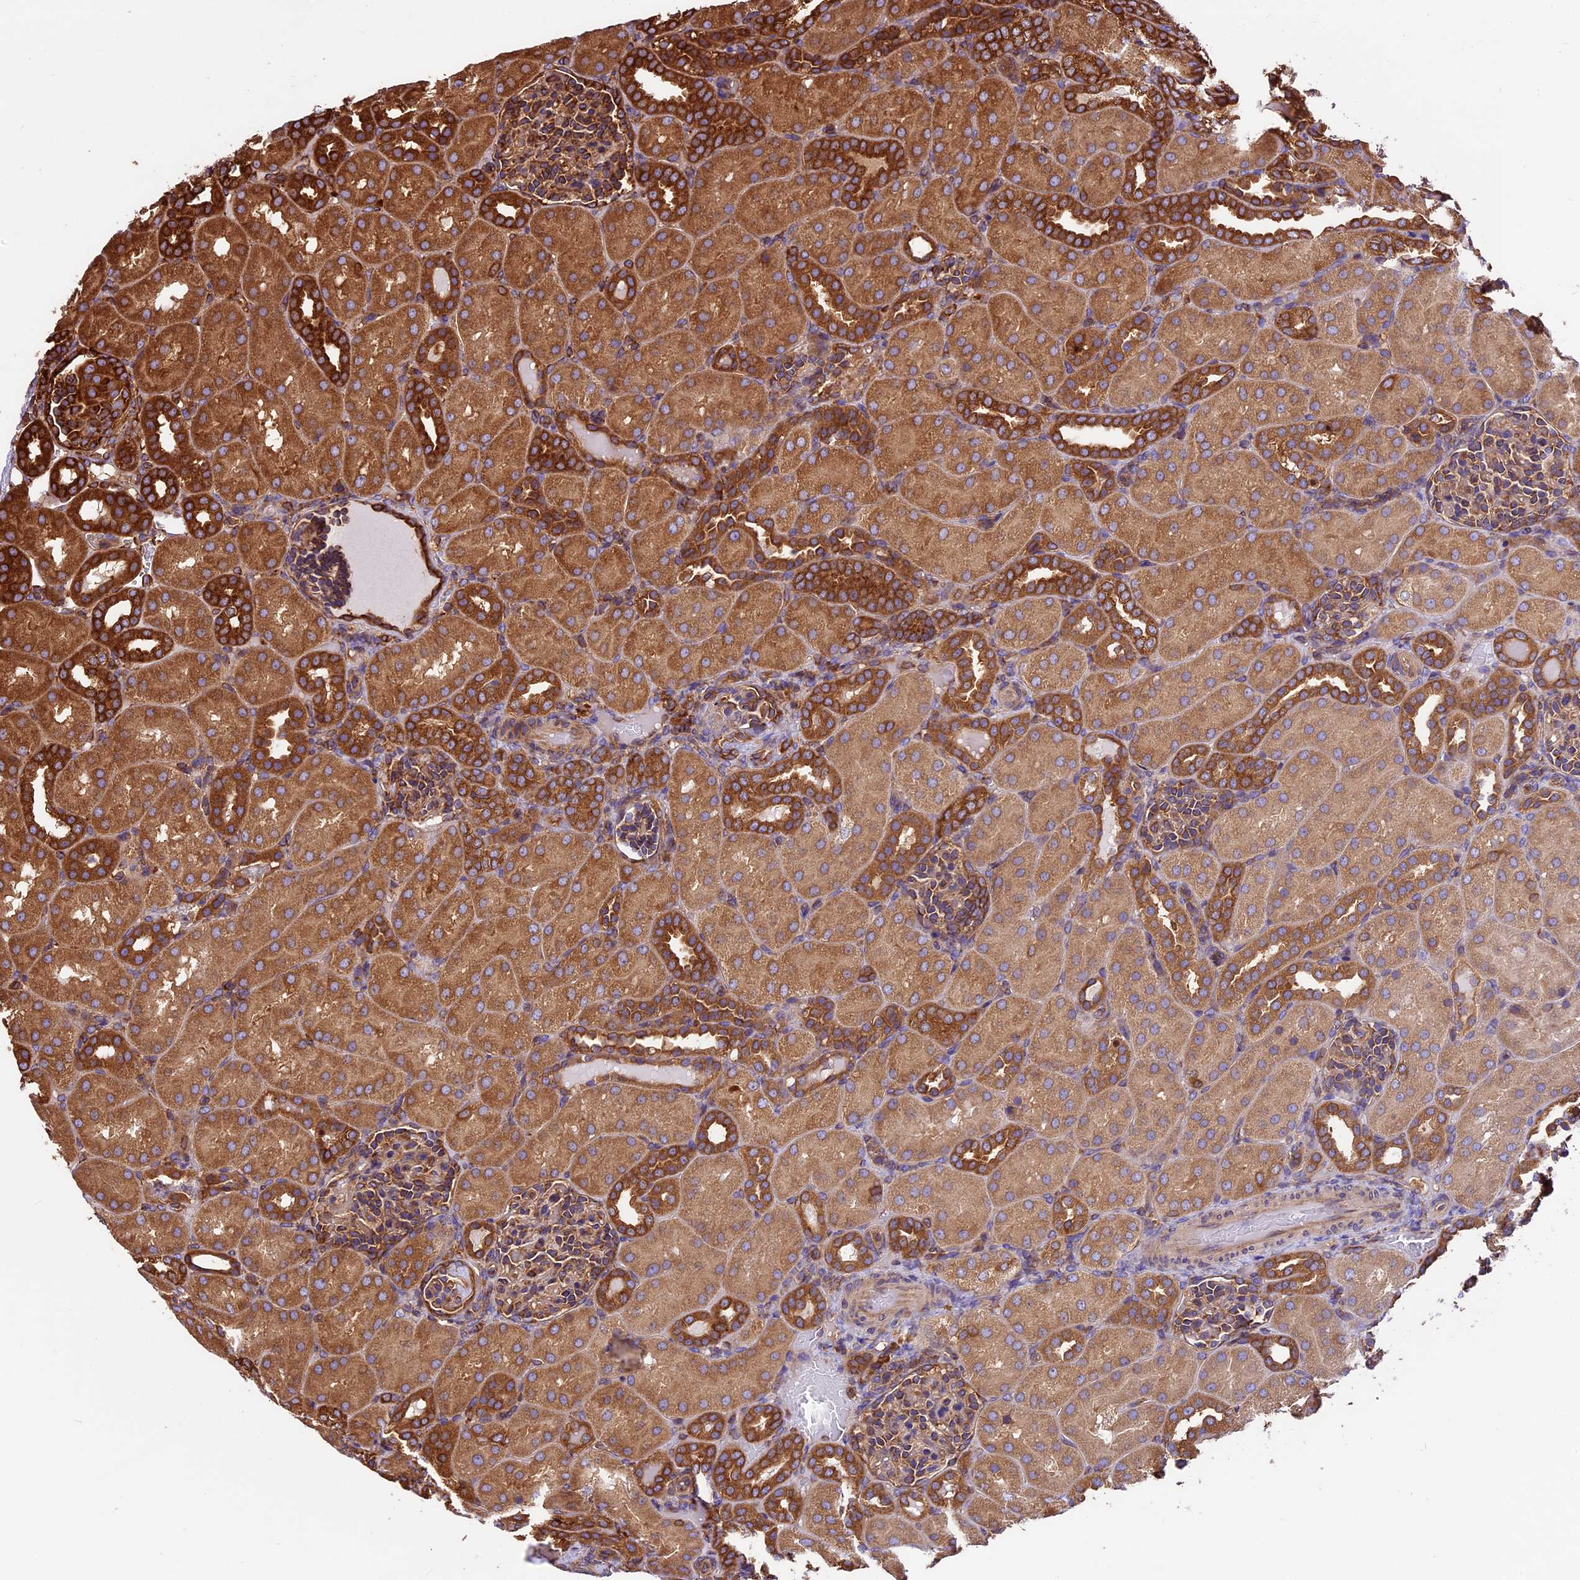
{"staining": {"intensity": "moderate", "quantity": "25%-75%", "location": "cytoplasmic/membranous"}, "tissue": "kidney", "cell_type": "Cells in glomeruli", "image_type": "normal", "snomed": [{"axis": "morphology", "description": "Normal tissue, NOS"}, {"axis": "topography", "description": "Kidney"}], "caption": "A brown stain shows moderate cytoplasmic/membranous expression of a protein in cells in glomeruli of normal human kidney. Nuclei are stained in blue.", "gene": "KARS1", "patient": {"sex": "male", "age": 1}}